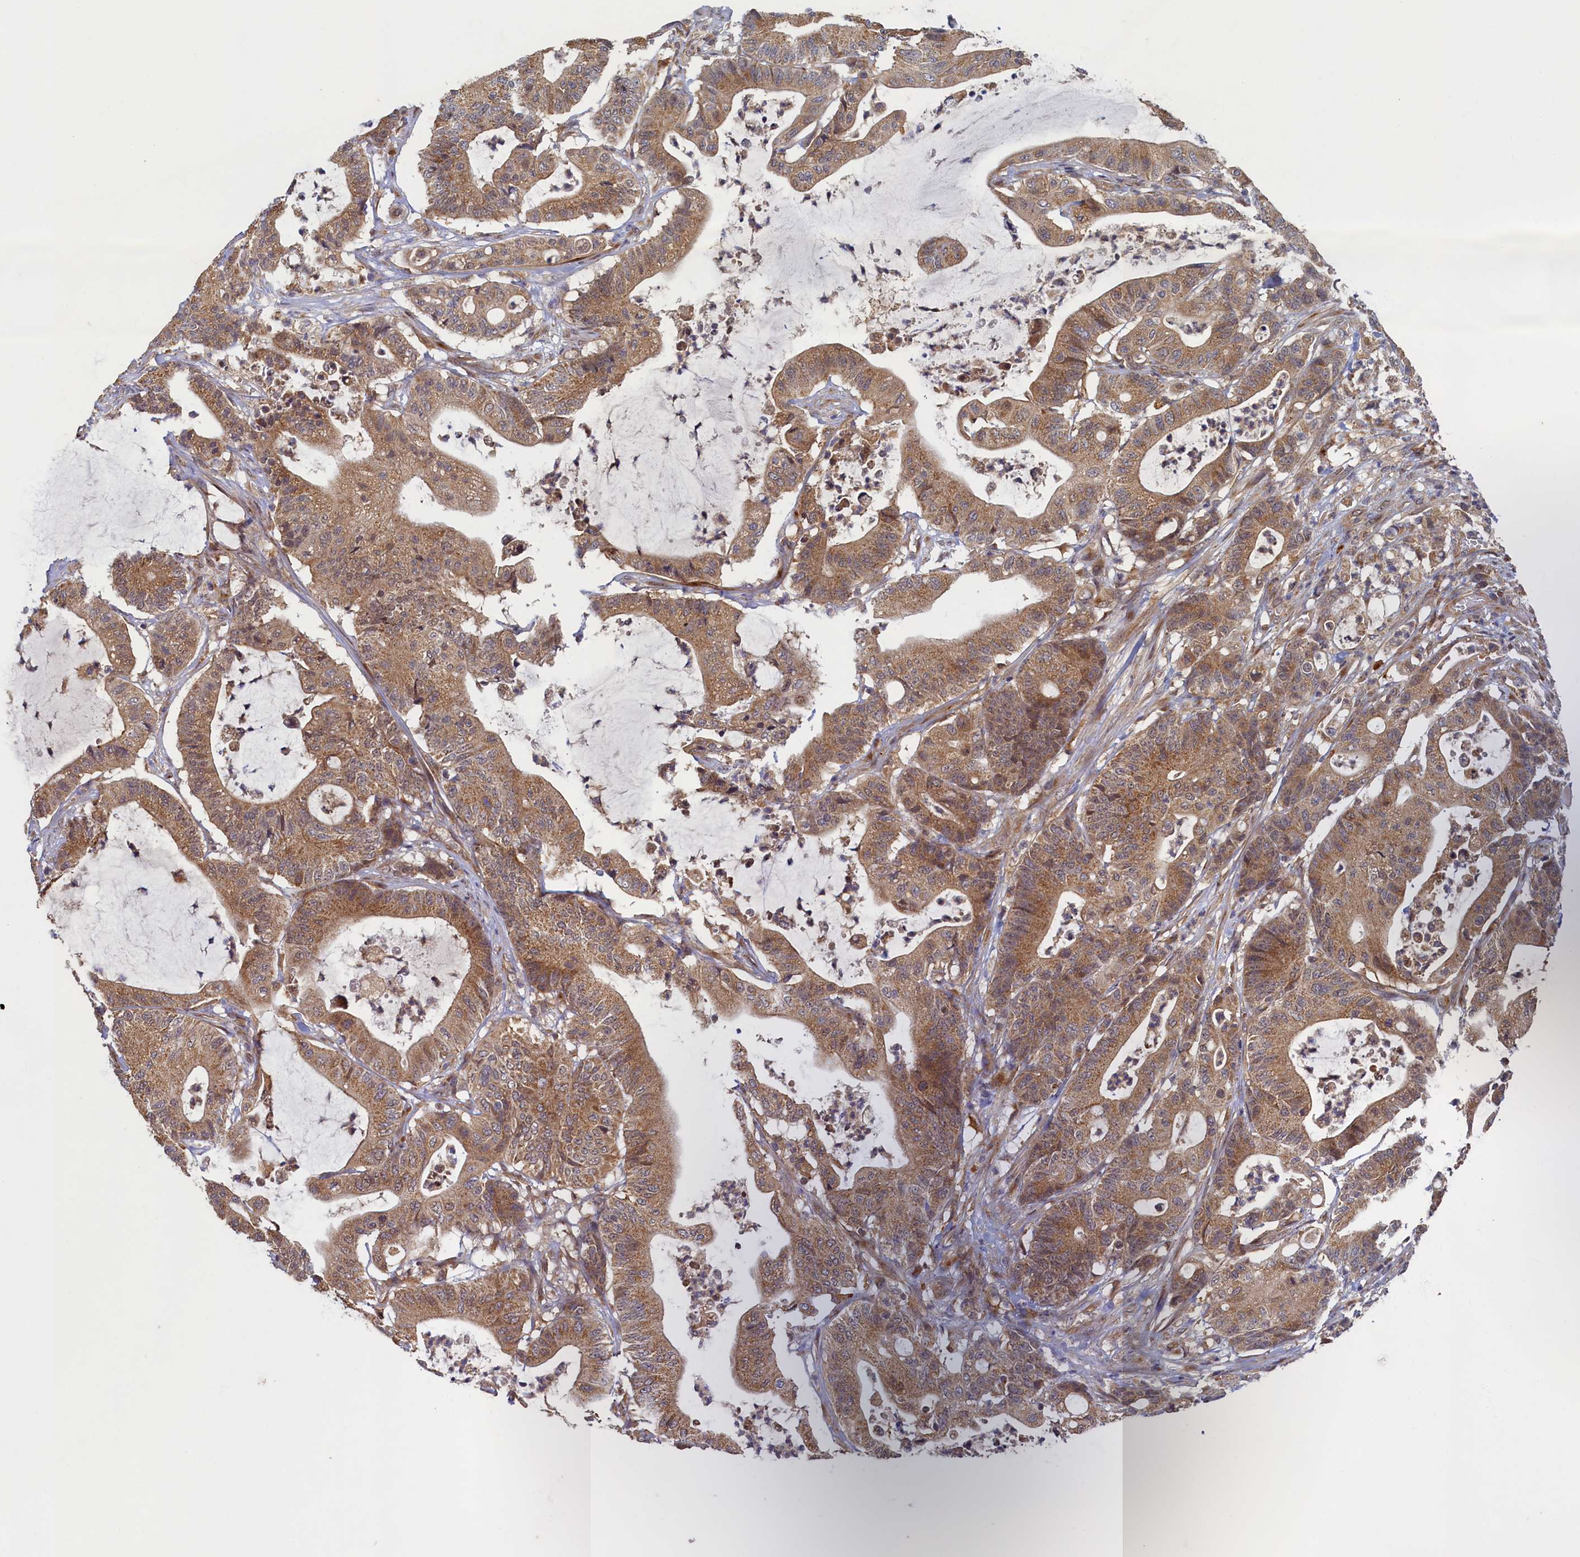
{"staining": {"intensity": "moderate", "quantity": ">75%", "location": "cytoplasmic/membranous"}, "tissue": "colorectal cancer", "cell_type": "Tumor cells", "image_type": "cancer", "snomed": [{"axis": "morphology", "description": "Adenocarcinoma, NOS"}, {"axis": "topography", "description": "Colon"}], "caption": "Colorectal cancer tissue exhibits moderate cytoplasmic/membranous staining in about >75% of tumor cells", "gene": "STX12", "patient": {"sex": "female", "age": 84}}